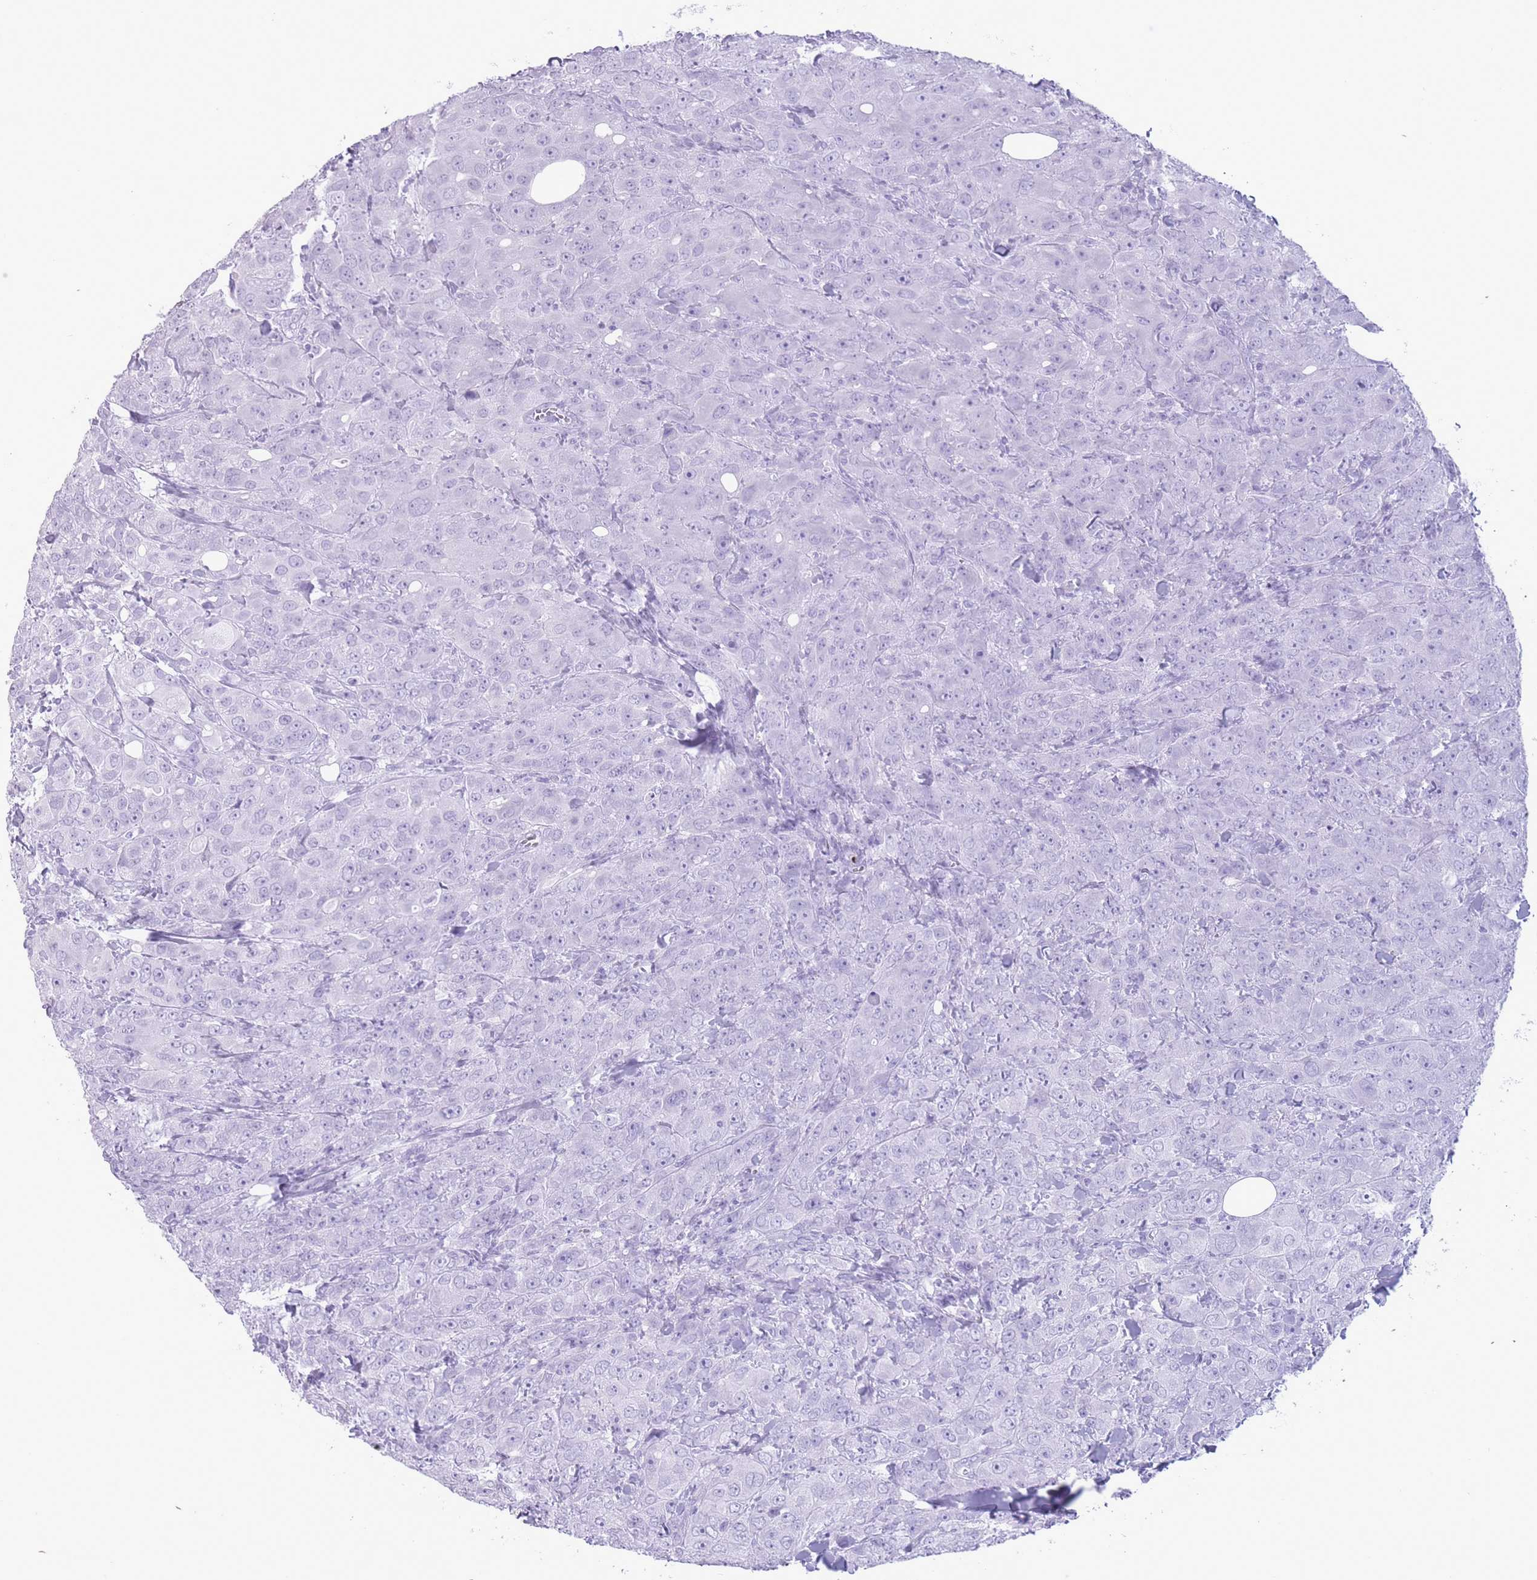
{"staining": {"intensity": "negative", "quantity": "none", "location": "none"}, "tissue": "breast cancer", "cell_type": "Tumor cells", "image_type": "cancer", "snomed": [{"axis": "morphology", "description": "Duct carcinoma"}, {"axis": "topography", "description": "Breast"}], "caption": "IHC micrograph of neoplastic tissue: human invasive ductal carcinoma (breast) stained with DAB (3,3'-diaminobenzidine) shows no significant protein staining in tumor cells.", "gene": "OR4F21", "patient": {"sex": "female", "age": 43}}